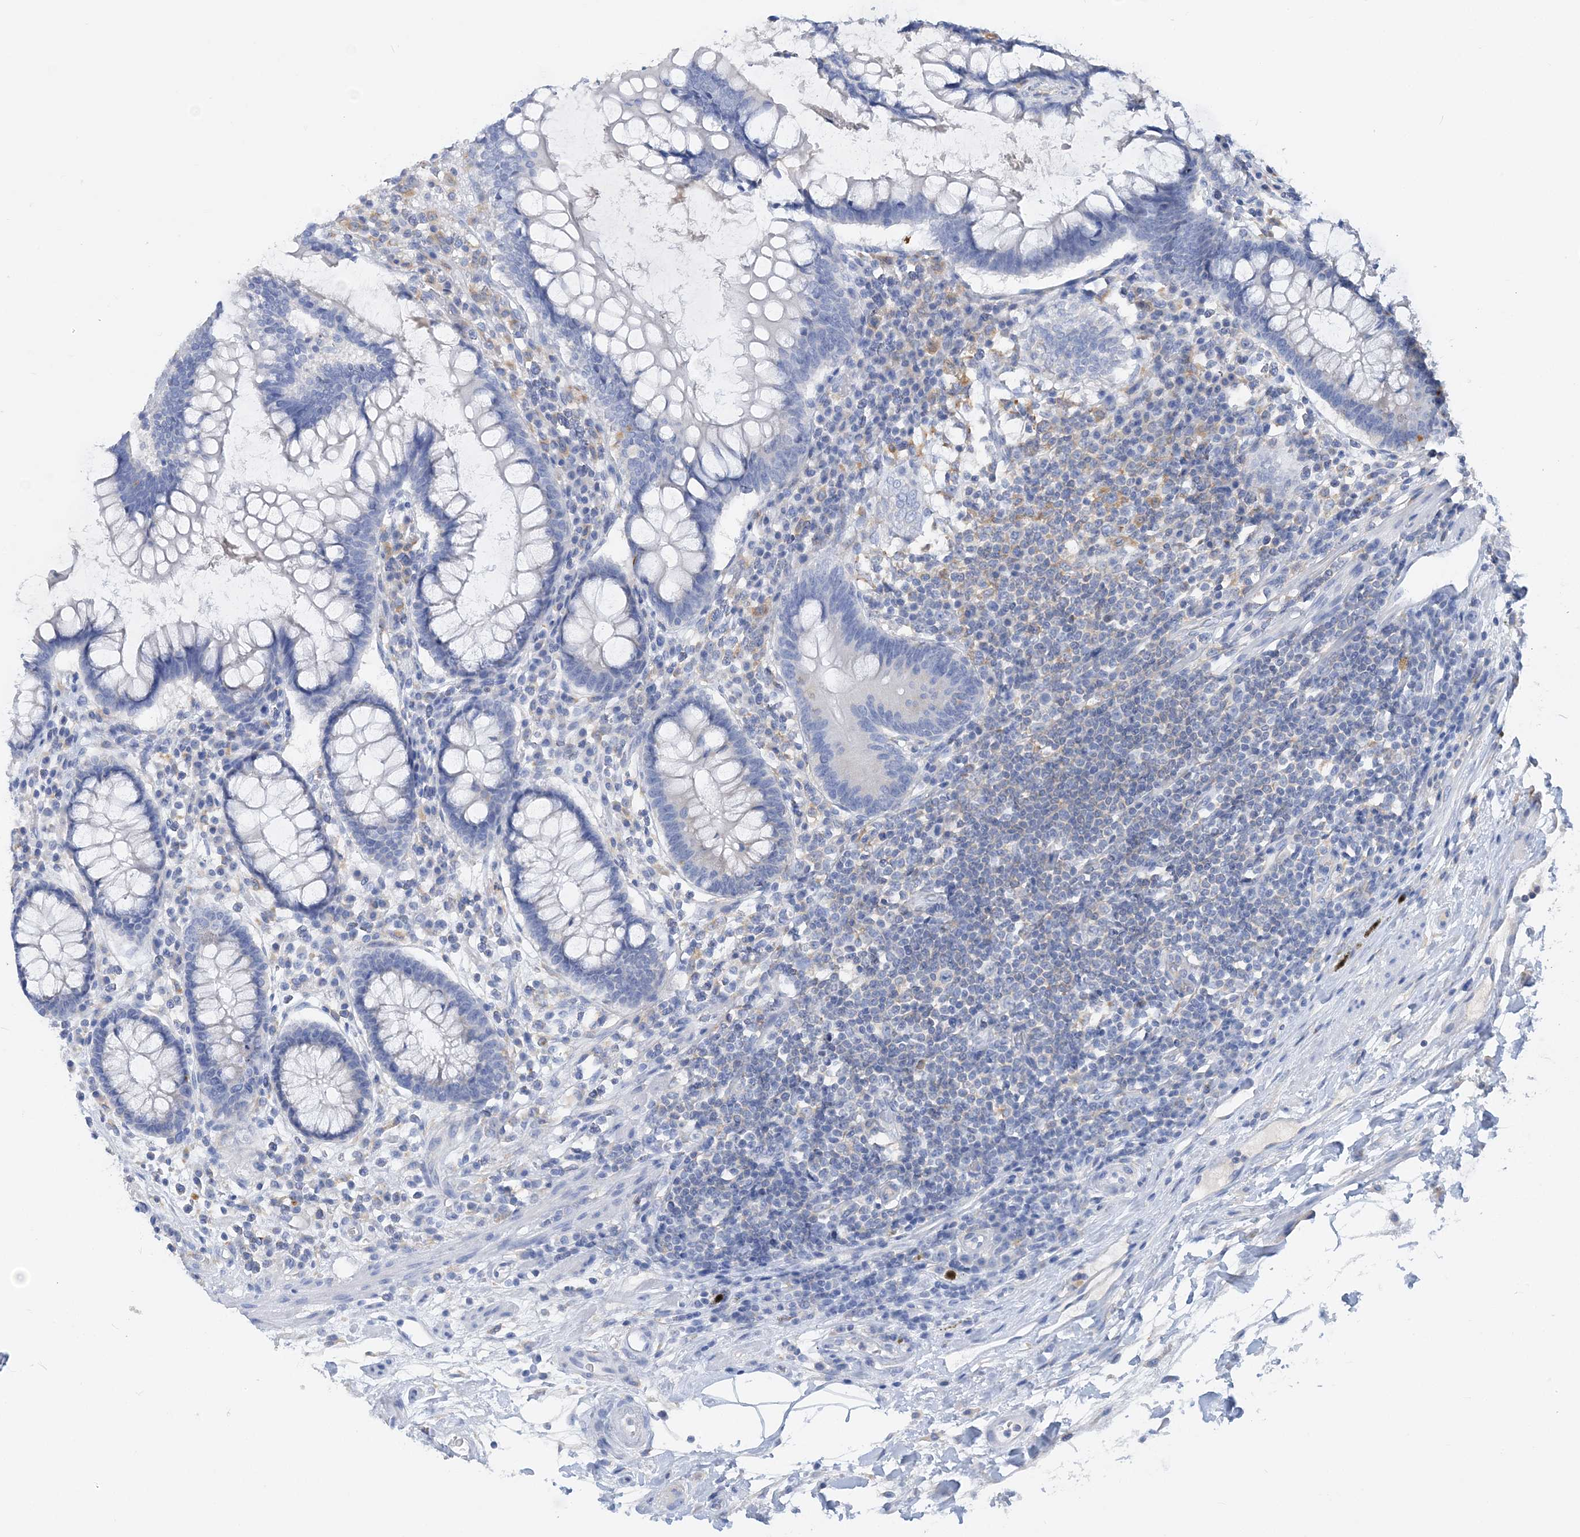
{"staining": {"intensity": "negative", "quantity": "none", "location": "none"}, "tissue": "colon", "cell_type": "Endothelial cells", "image_type": "normal", "snomed": [{"axis": "morphology", "description": "Normal tissue, NOS"}, {"axis": "topography", "description": "Colon"}], "caption": "The image reveals no significant positivity in endothelial cells of colon.", "gene": "GRINA", "patient": {"sex": "female", "age": 79}}